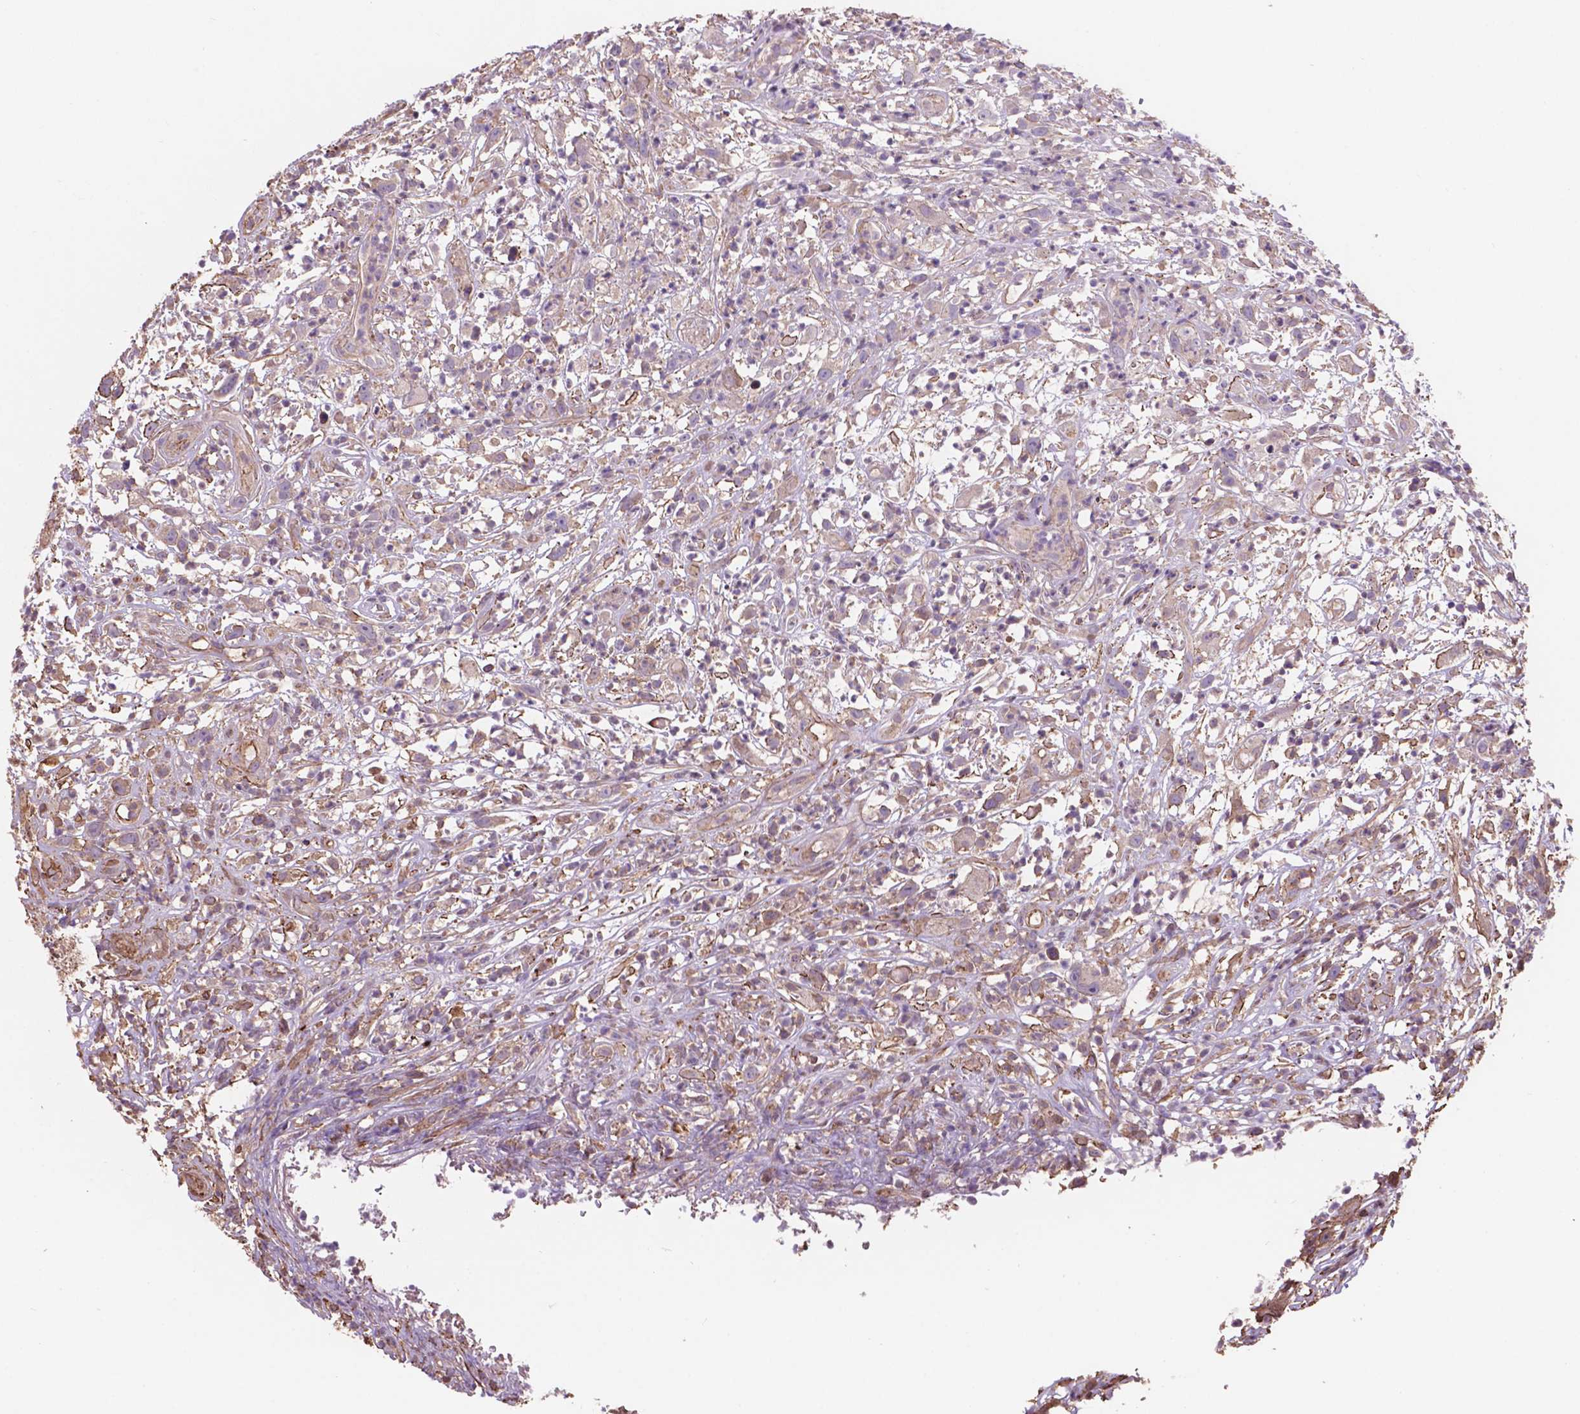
{"staining": {"intensity": "weak", "quantity": "25%-75%", "location": "cytoplasmic/membranous"}, "tissue": "head and neck cancer", "cell_type": "Tumor cells", "image_type": "cancer", "snomed": [{"axis": "morphology", "description": "Squamous cell carcinoma, NOS"}, {"axis": "topography", "description": "Head-Neck"}], "caption": "A brown stain shows weak cytoplasmic/membranous staining of a protein in head and neck cancer (squamous cell carcinoma) tumor cells. (brown staining indicates protein expression, while blue staining denotes nuclei).", "gene": "NIPA2", "patient": {"sex": "male", "age": 65}}